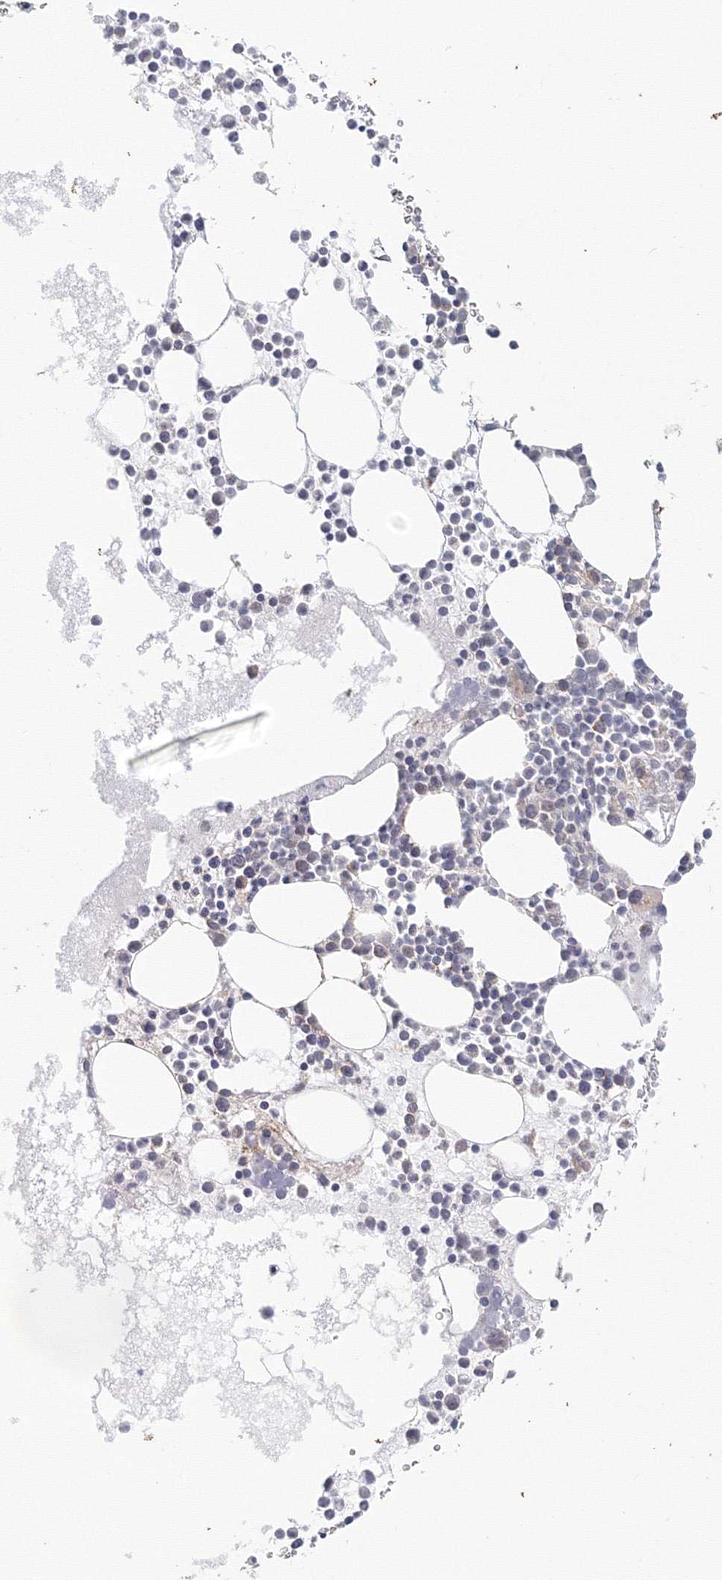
{"staining": {"intensity": "strong", "quantity": "<25%", "location": "cytoplasmic/membranous"}, "tissue": "bone marrow", "cell_type": "Hematopoietic cells", "image_type": "normal", "snomed": [{"axis": "morphology", "description": "Normal tissue, NOS"}, {"axis": "topography", "description": "Bone marrow"}], "caption": "The photomicrograph shows staining of normal bone marrow, revealing strong cytoplasmic/membranous protein staining (brown color) within hematopoietic cells.", "gene": "DHRS12", "patient": {"sex": "female", "age": 78}}